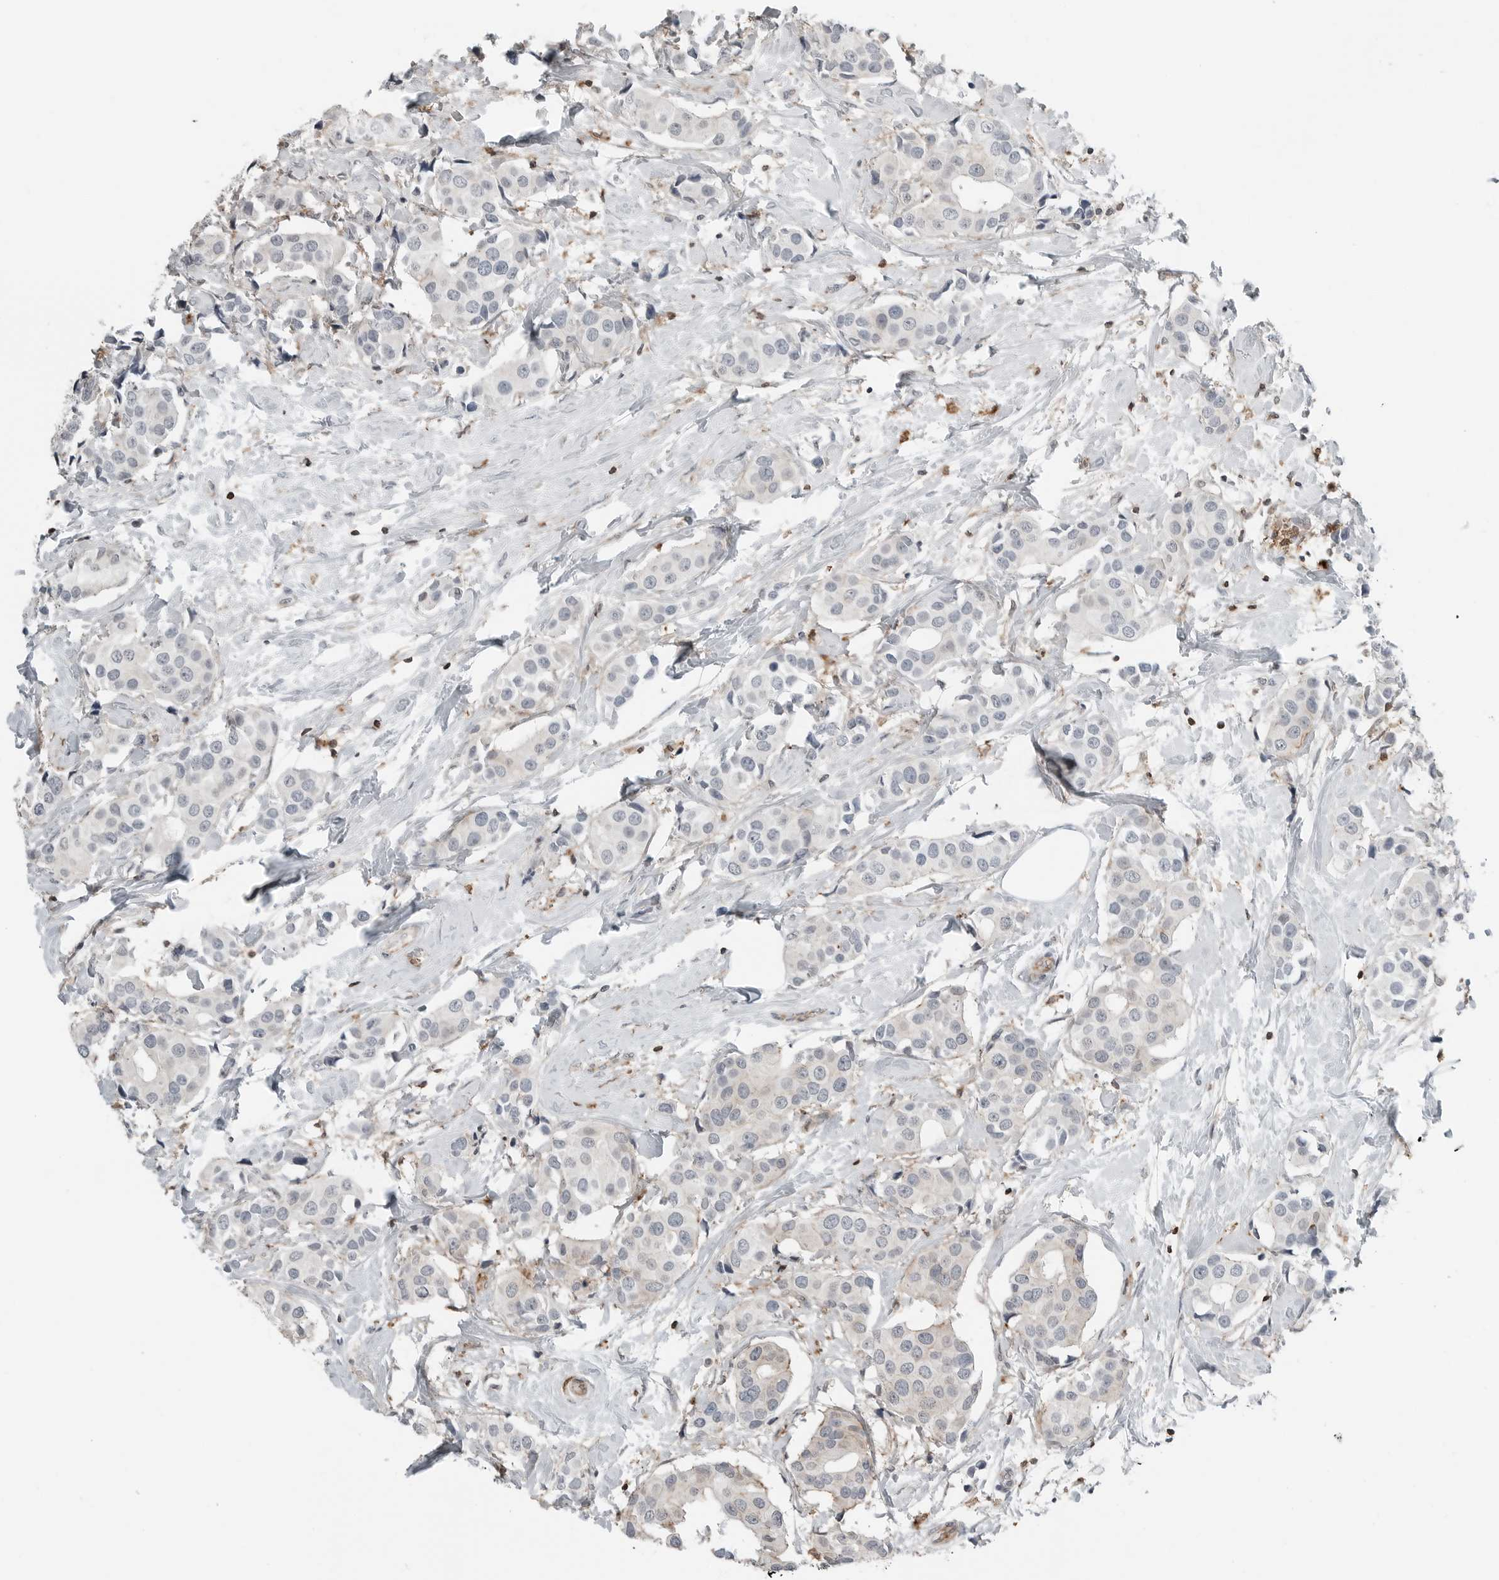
{"staining": {"intensity": "negative", "quantity": "none", "location": "none"}, "tissue": "breast cancer", "cell_type": "Tumor cells", "image_type": "cancer", "snomed": [{"axis": "morphology", "description": "Normal tissue, NOS"}, {"axis": "morphology", "description": "Duct carcinoma"}, {"axis": "topography", "description": "Breast"}], "caption": "A micrograph of human breast invasive ductal carcinoma is negative for staining in tumor cells.", "gene": "LEFTY2", "patient": {"sex": "female", "age": 39}}